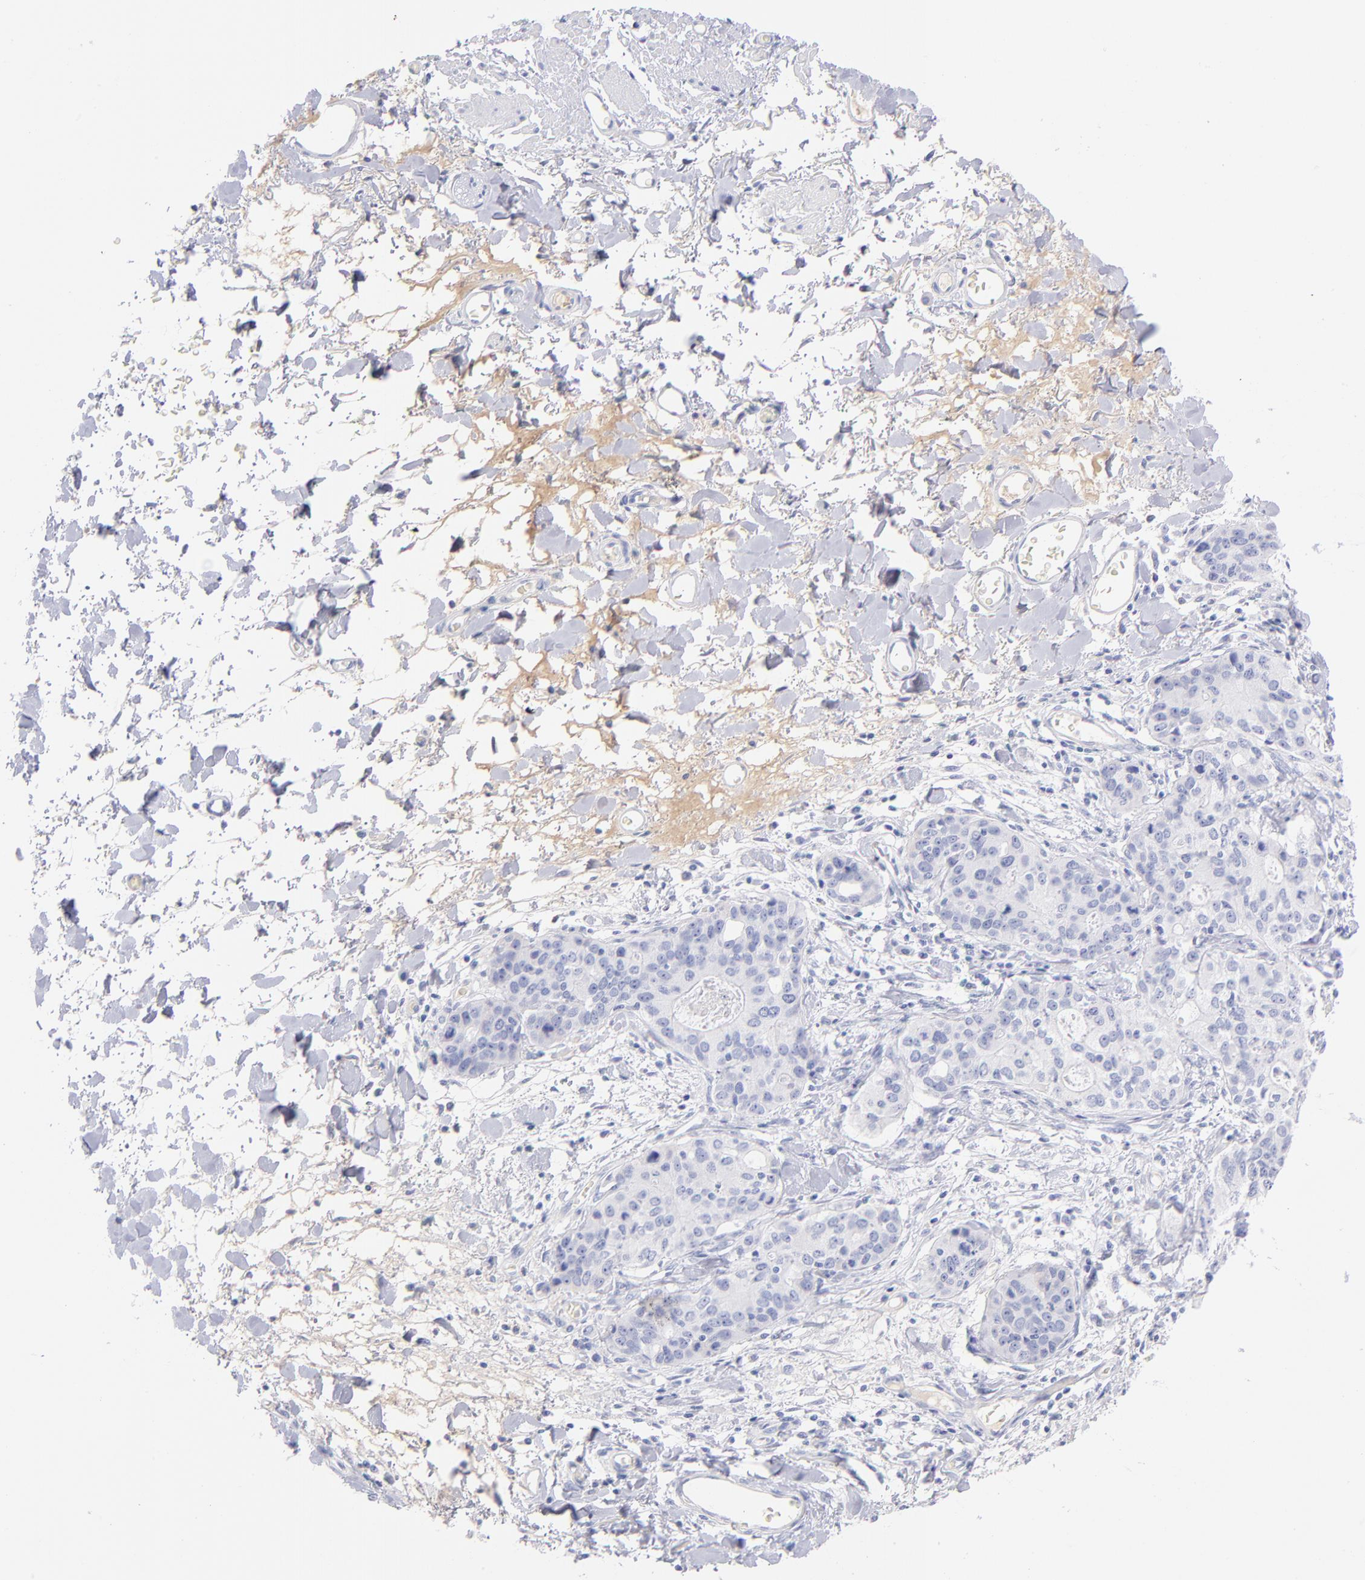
{"staining": {"intensity": "negative", "quantity": "none", "location": "none"}, "tissue": "stomach cancer", "cell_type": "Tumor cells", "image_type": "cancer", "snomed": [{"axis": "morphology", "description": "Adenocarcinoma, NOS"}, {"axis": "topography", "description": "Esophagus"}, {"axis": "topography", "description": "Stomach"}], "caption": "Tumor cells show no significant protein expression in stomach adenocarcinoma.", "gene": "HP", "patient": {"sex": "male", "age": 74}}